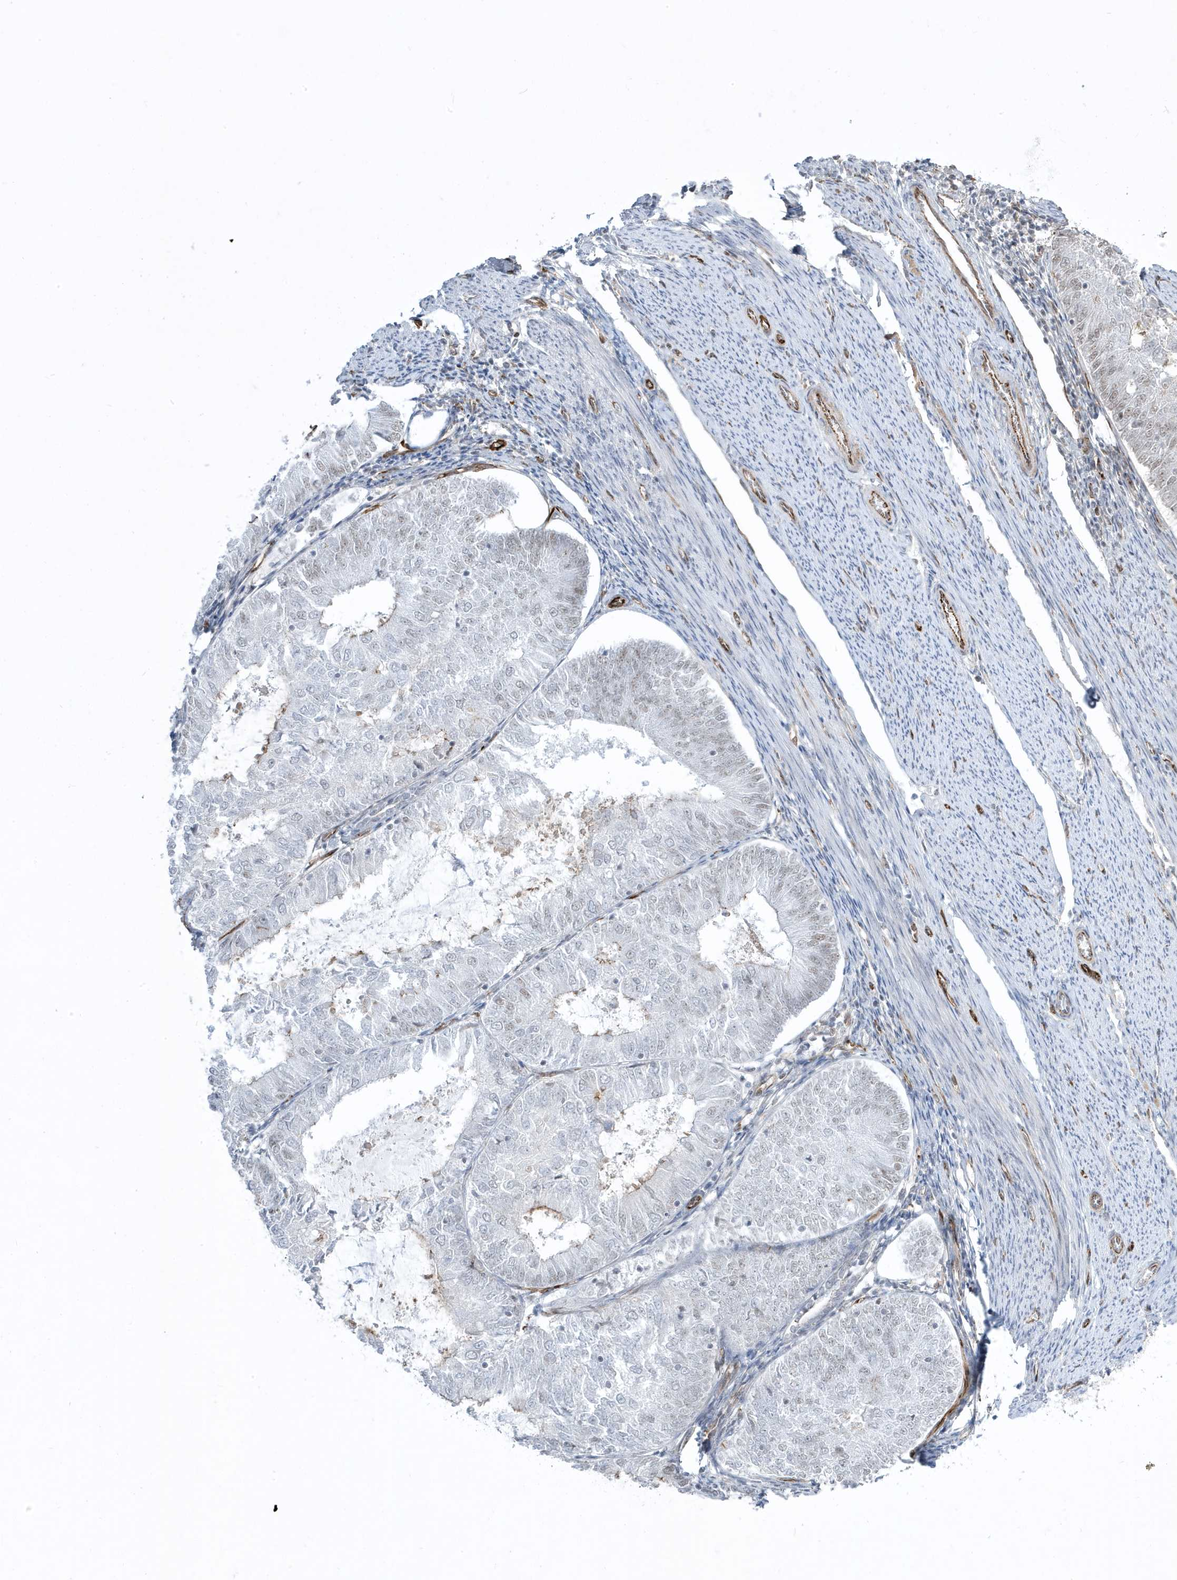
{"staining": {"intensity": "negative", "quantity": "none", "location": "none"}, "tissue": "endometrial cancer", "cell_type": "Tumor cells", "image_type": "cancer", "snomed": [{"axis": "morphology", "description": "Adenocarcinoma, NOS"}, {"axis": "topography", "description": "Endometrium"}], "caption": "An IHC image of adenocarcinoma (endometrial) is shown. There is no staining in tumor cells of adenocarcinoma (endometrial).", "gene": "ADAMTSL3", "patient": {"sex": "female", "age": 57}}